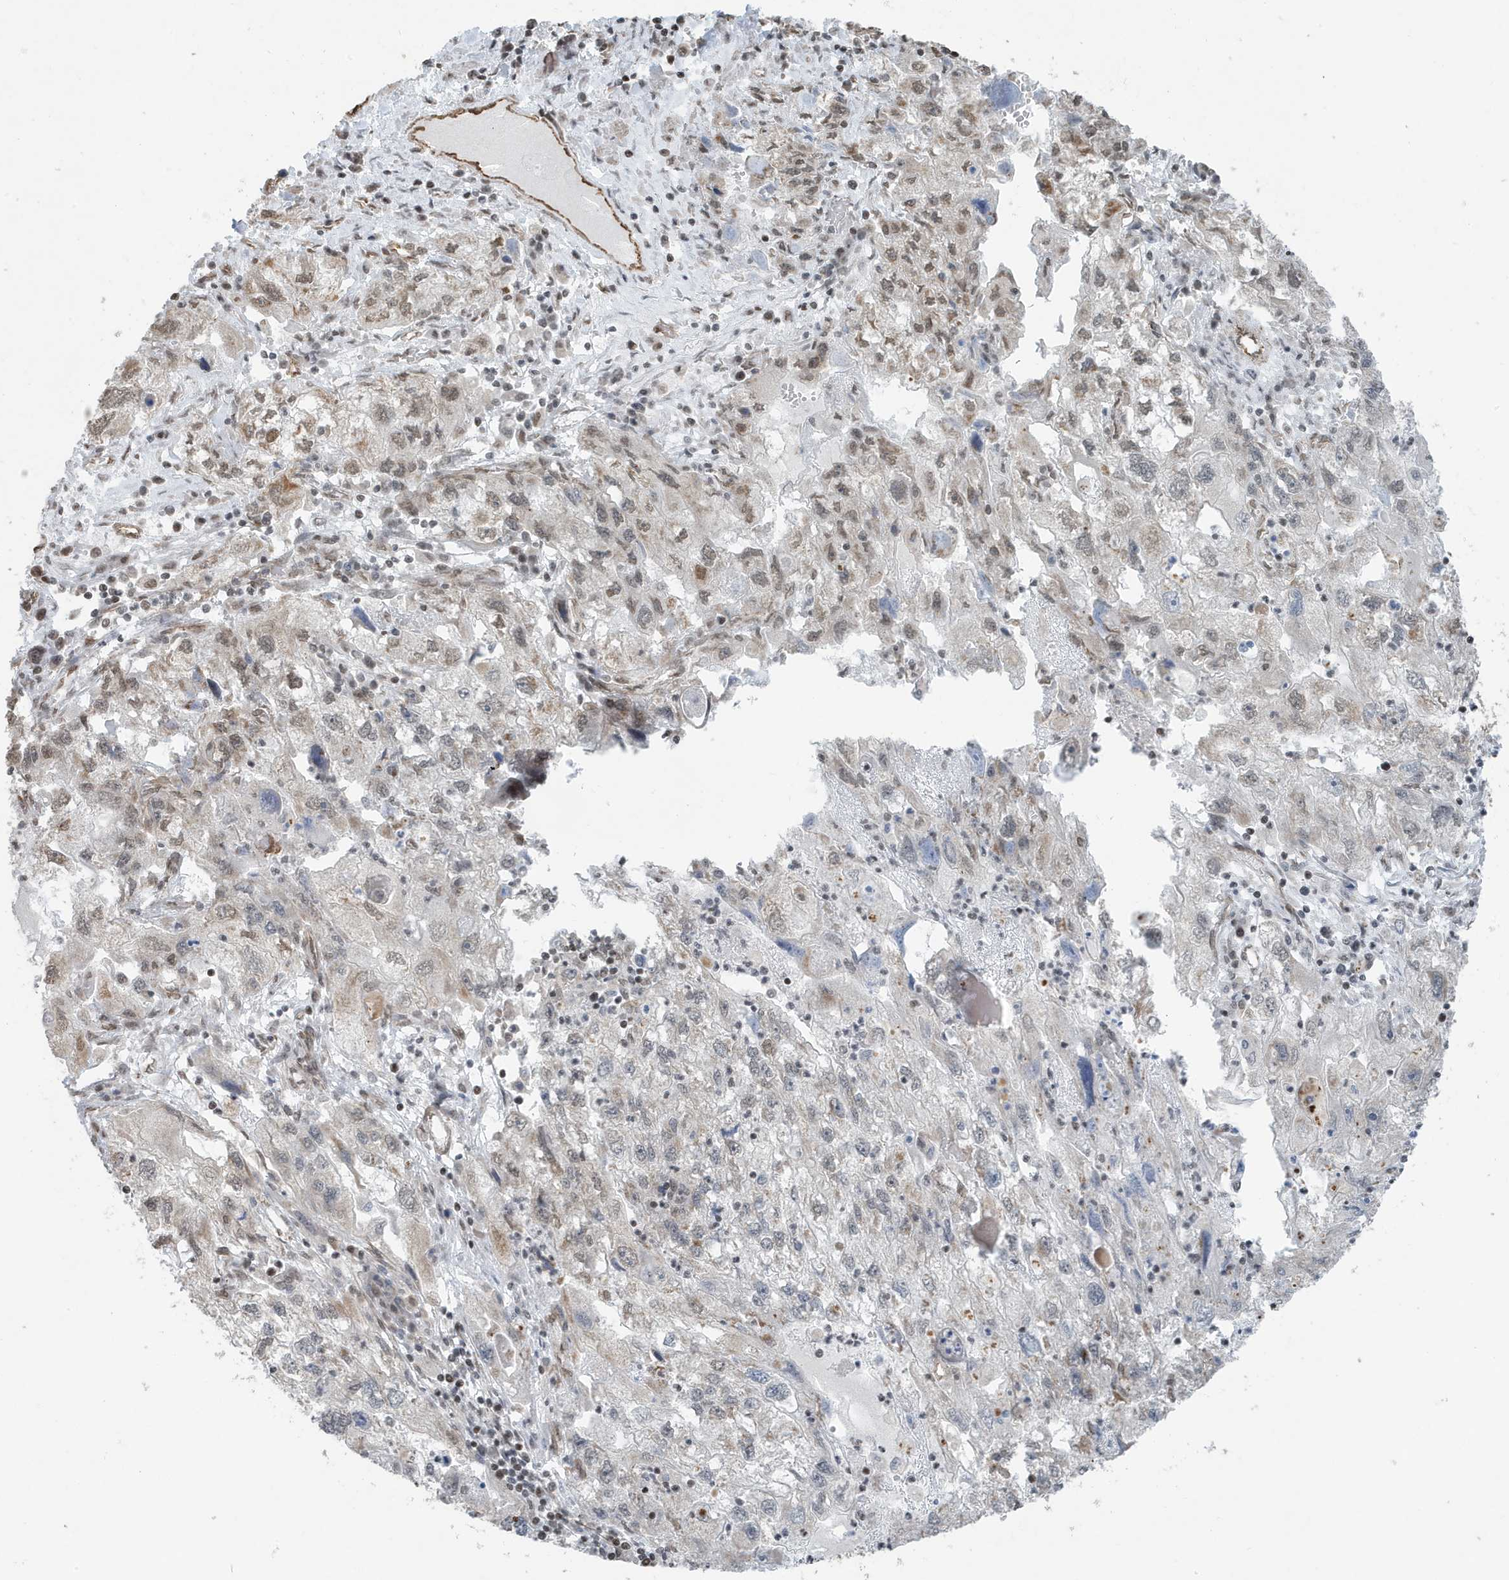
{"staining": {"intensity": "negative", "quantity": "none", "location": "none"}, "tissue": "endometrial cancer", "cell_type": "Tumor cells", "image_type": "cancer", "snomed": [{"axis": "morphology", "description": "Adenocarcinoma, NOS"}, {"axis": "topography", "description": "Endometrium"}], "caption": "Tumor cells show no significant expression in adenocarcinoma (endometrial).", "gene": "CHCHD4", "patient": {"sex": "female", "age": 49}}